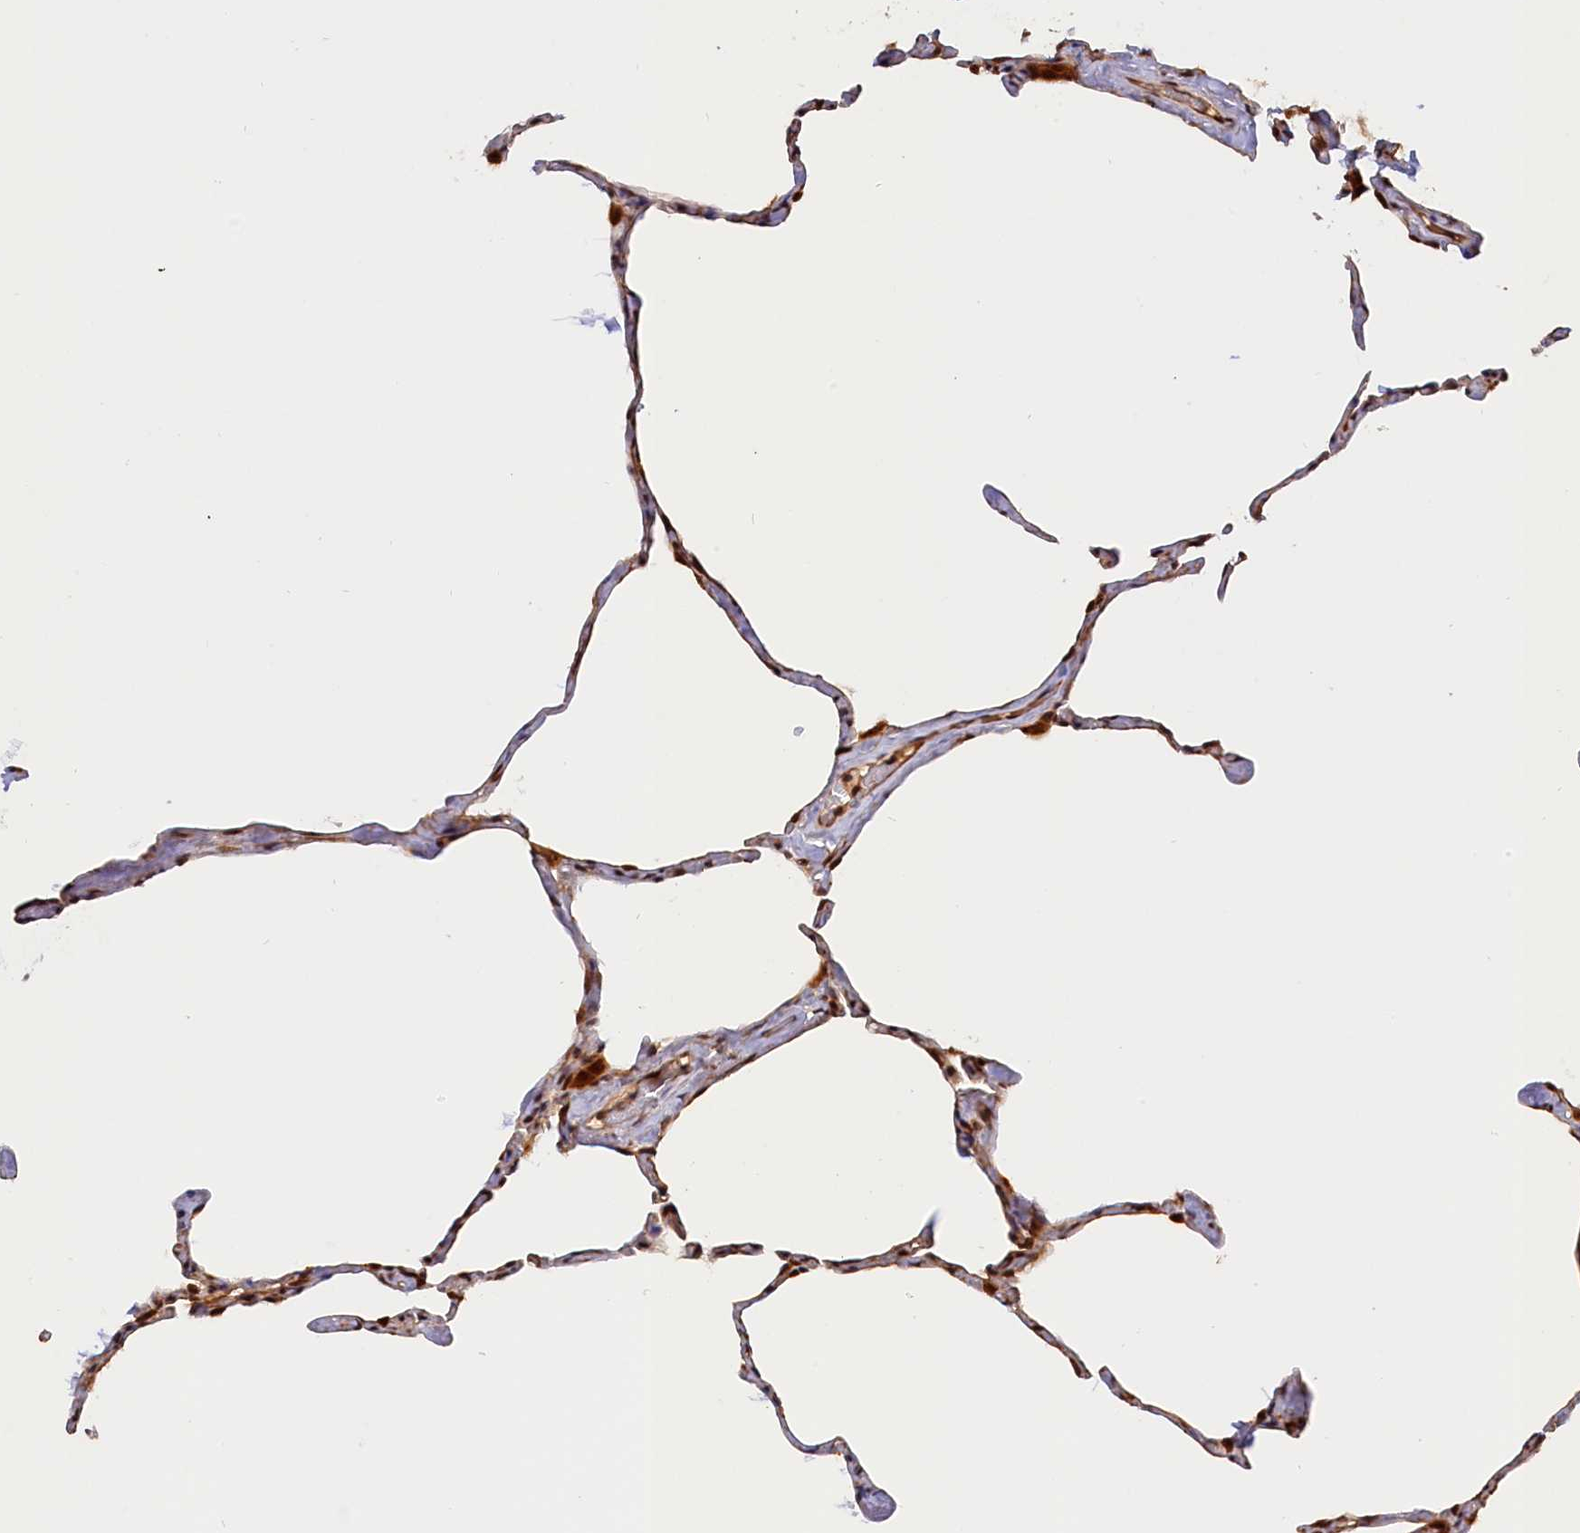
{"staining": {"intensity": "moderate", "quantity": "25%-75%", "location": "cytoplasmic/membranous,nuclear"}, "tissue": "lung", "cell_type": "Alveolar cells", "image_type": "normal", "snomed": [{"axis": "morphology", "description": "Normal tissue, NOS"}, {"axis": "topography", "description": "Lung"}], "caption": "There is medium levels of moderate cytoplasmic/membranous,nuclear positivity in alveolar cells of unremarkable lung, as demonstrated by immunohistochemical staining (brown color).", "gene": "ANKRD24", "patient": {"sex": "male", "age": 65}}